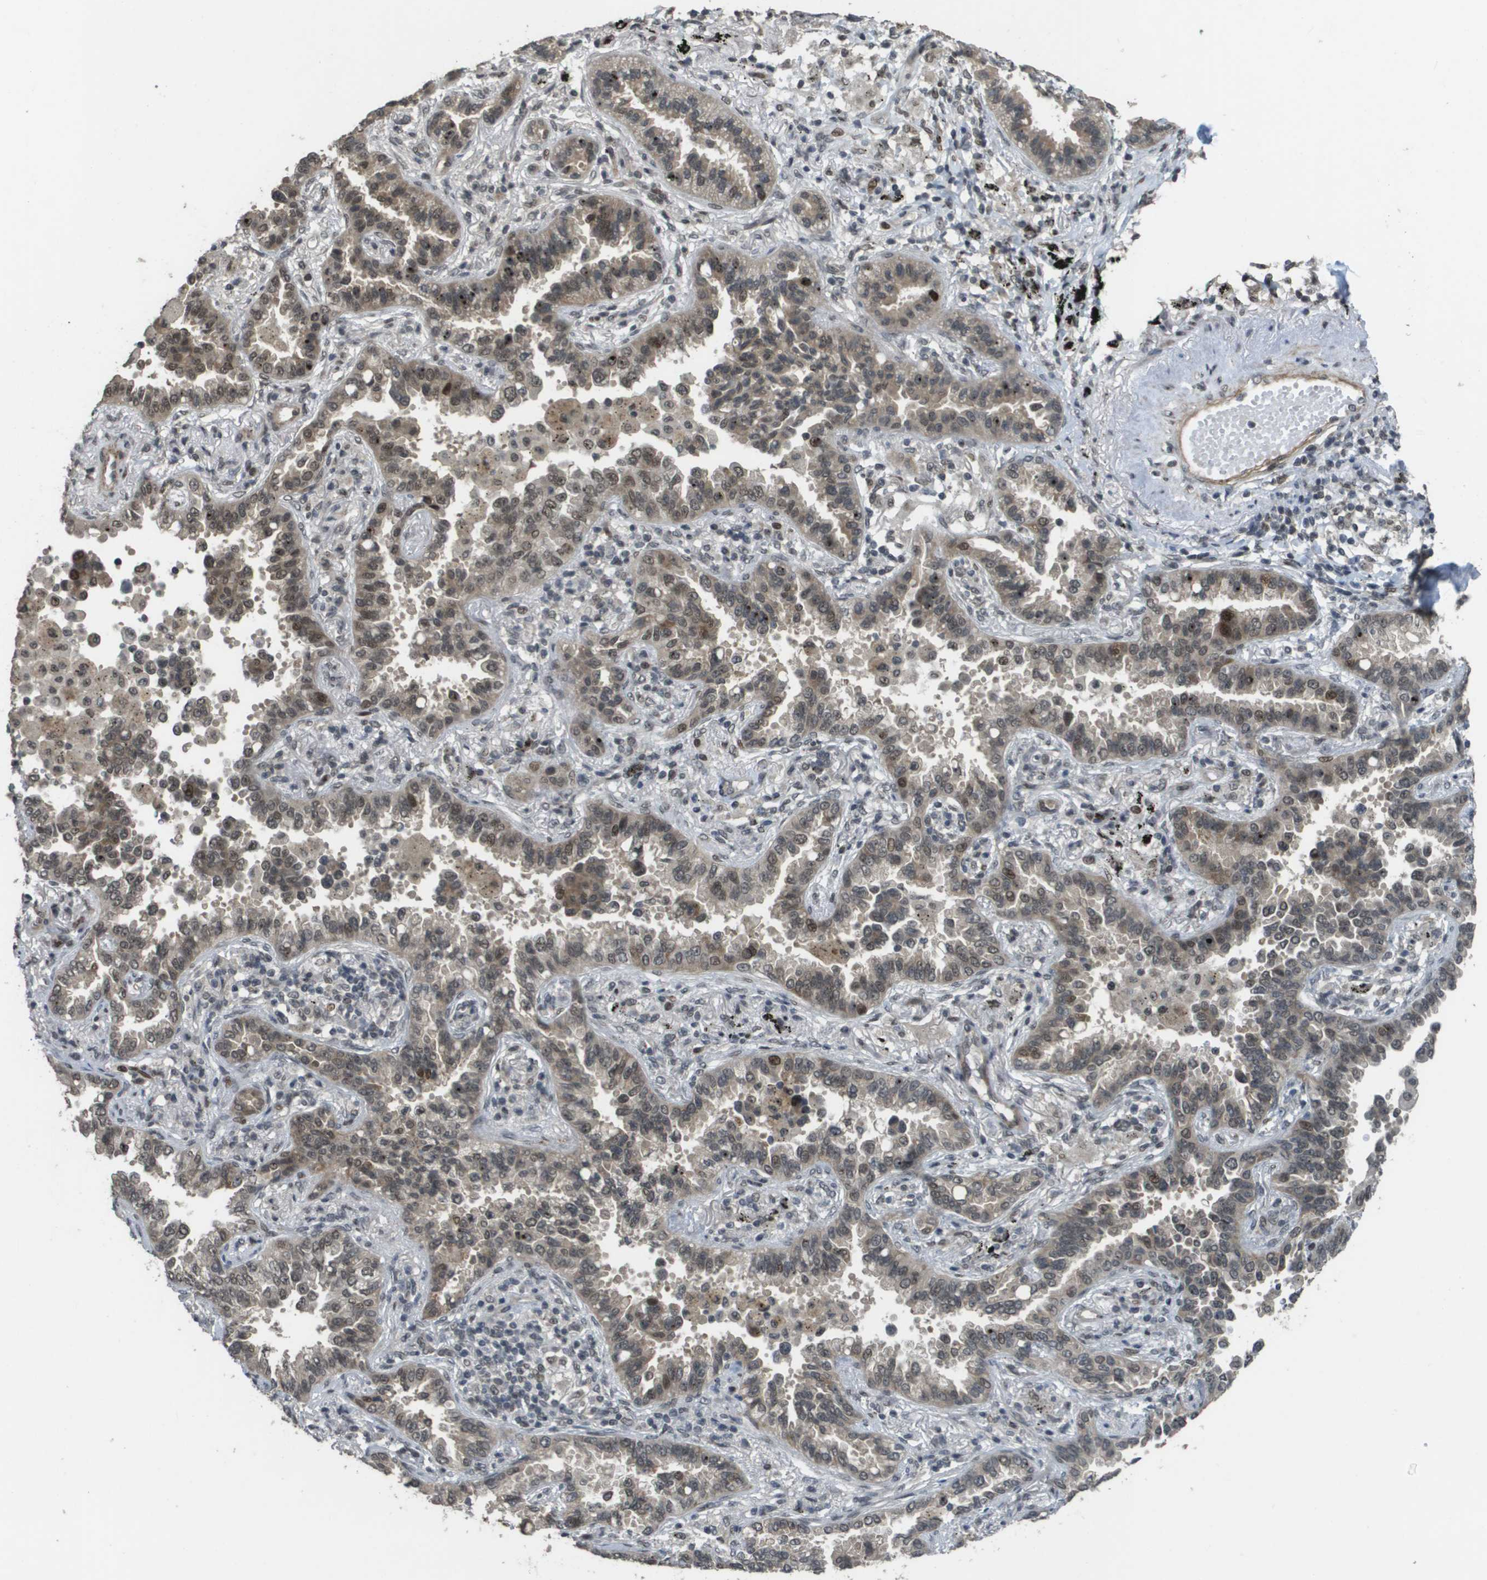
{"staining": {"intensity": "weak", "quantity": ">75%", "location": "cytoplasmic/membranous,nuclear"}, "tissue": "lung cancer", "cell_type": "Tumor cells", "image_type": "cancer", "snomed": [{"axis": "morphology", "description": "Normal tissue, NOS"}, {"axis": "morphology", "description": "Adenocarcinoma, NOS"}, {"axis": "topography", "description": "Lung"}], "caption": "Brown immunohistochemical staining in lung adenocarcinoma displays weak cytoplasmic/membranous and nuclear staining in approximately >75% of tumor cells.", "gene": "KAT5", "patient": {"sex": "male", "age": 59}}